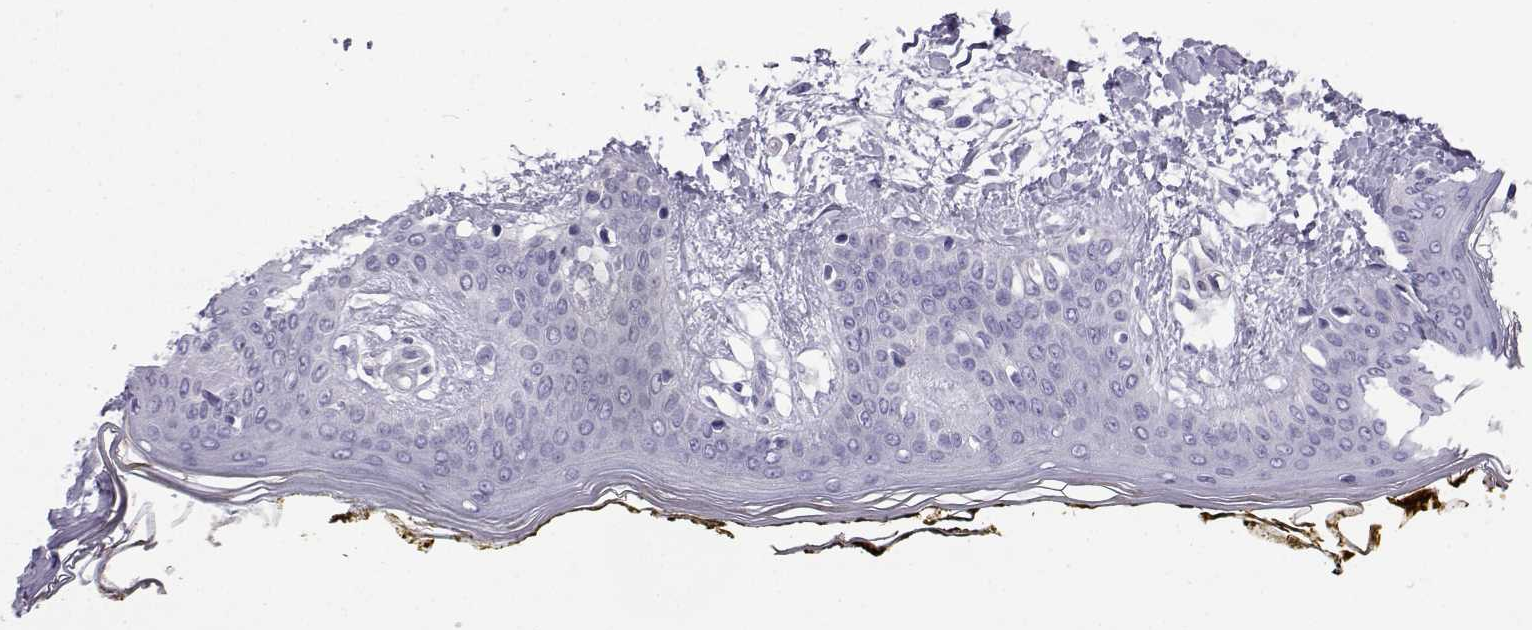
{"staining": {"intensity": "negative", "quantity": "none", "location": "none"}, "tissue": "skin", "cell_type": "Fibroblasts", "image_type": "normal", "snomed": [{"axis": "morphology", "description": "Normal tissue, NOS"}, {"axis": "topography", "description": "Skin"}], "caption": "A photomicrograph of human skin is negative for staining in fibroblasts. The staining is performed using DAB brown chromogen with nuclei counter-stained in using hematoxylin.", "gene": "CFAP70", "patient": {"sex": "female", "age": 34}}